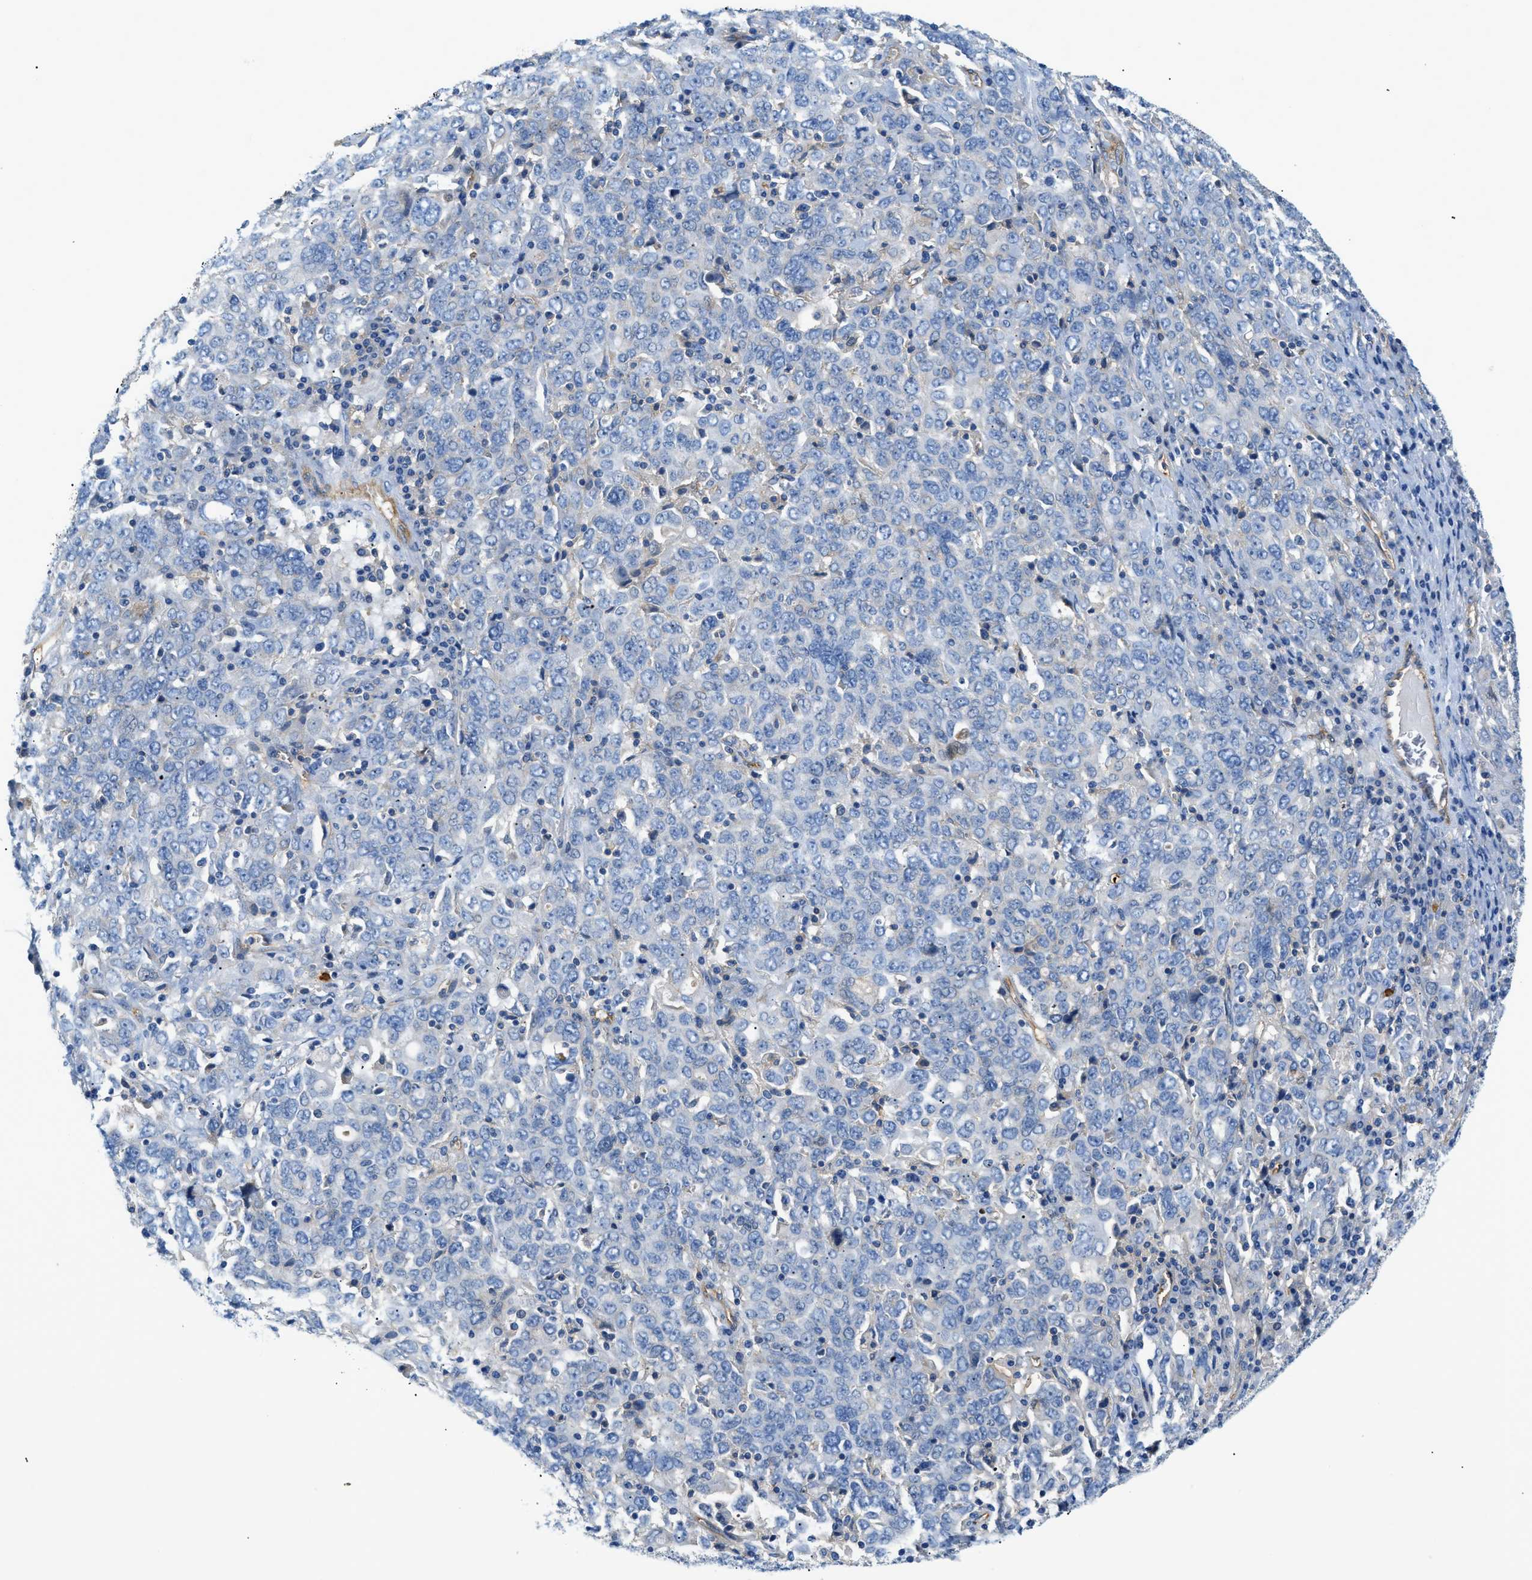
{"staining": {"intensity": "negative", "quantity": "none", "location": "none"}, "tissue": "ovarian cancer", "cell_type": "Tumor cells", "image_type": "cancer", "snomed": [{"axis": "morphology", "description": "Carcinoma, endometroid"}, {"axis": "topography", "description": "Ovary"}], "caption": "Immunohistochemistry (IHC) micrograph of neoplastic tissue: ovarian cancer (endometroid carcinoma) stained with DAB demonstrates no significant protein expression in tumor cells.", "gene": "ORAI1", "patient": {"sex": "female", "age": 62}}